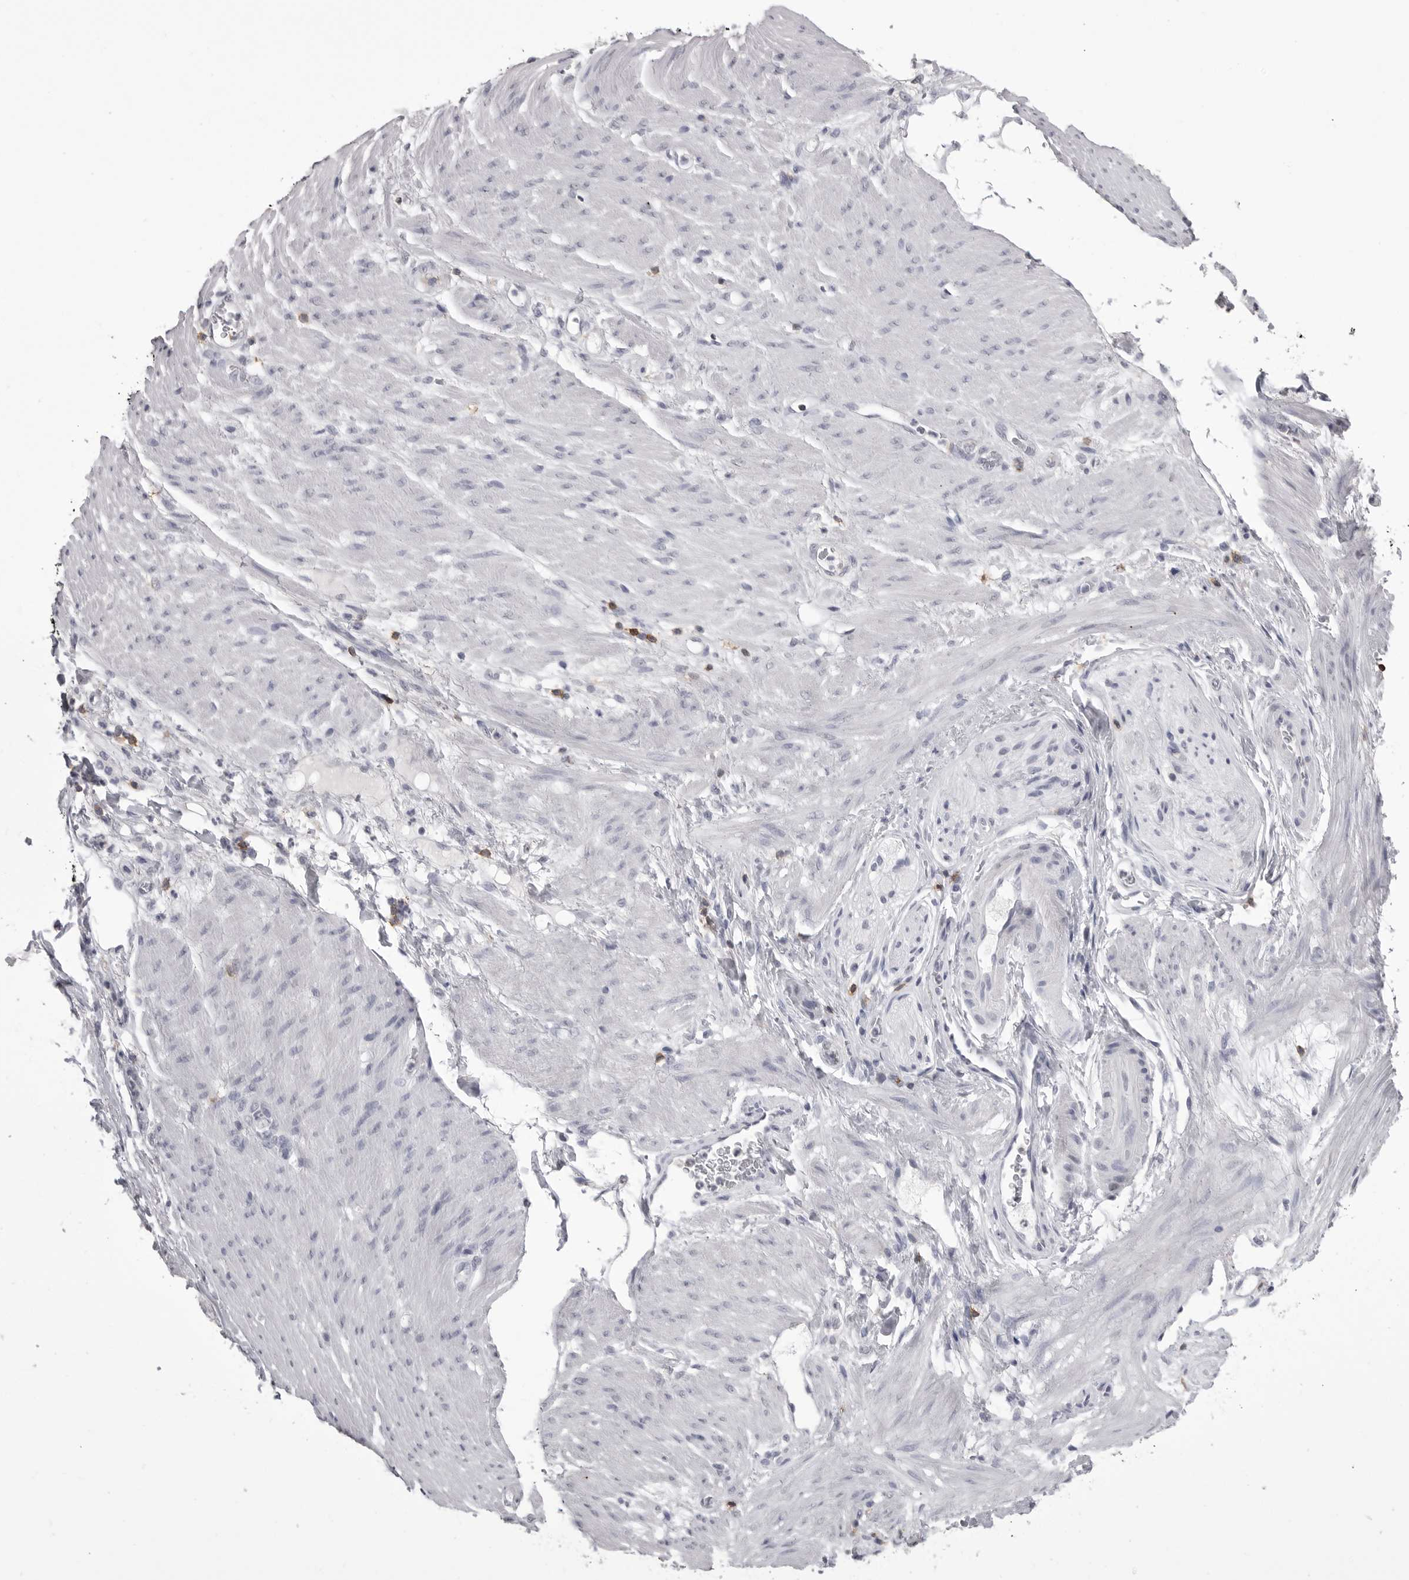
{"staining": {"intensity": "negative", "quantity": "none", "location": "none"}, "tissue": "stomach cancer", "cell_type": "Tumor cells", "image_type": "cancer", "snomed": [{"axis": "morphology", "description": "Adenocarcinoma, NOS"}, {"axis": "topography", "description": "Stomach"}], "caption": "Immunohistochemical staining of human adenocarcinoma (stomach) reveals no significant staining in tumor cells.", "gene": "ITGAL", "patient": {"sex": "female", "age": 73}}